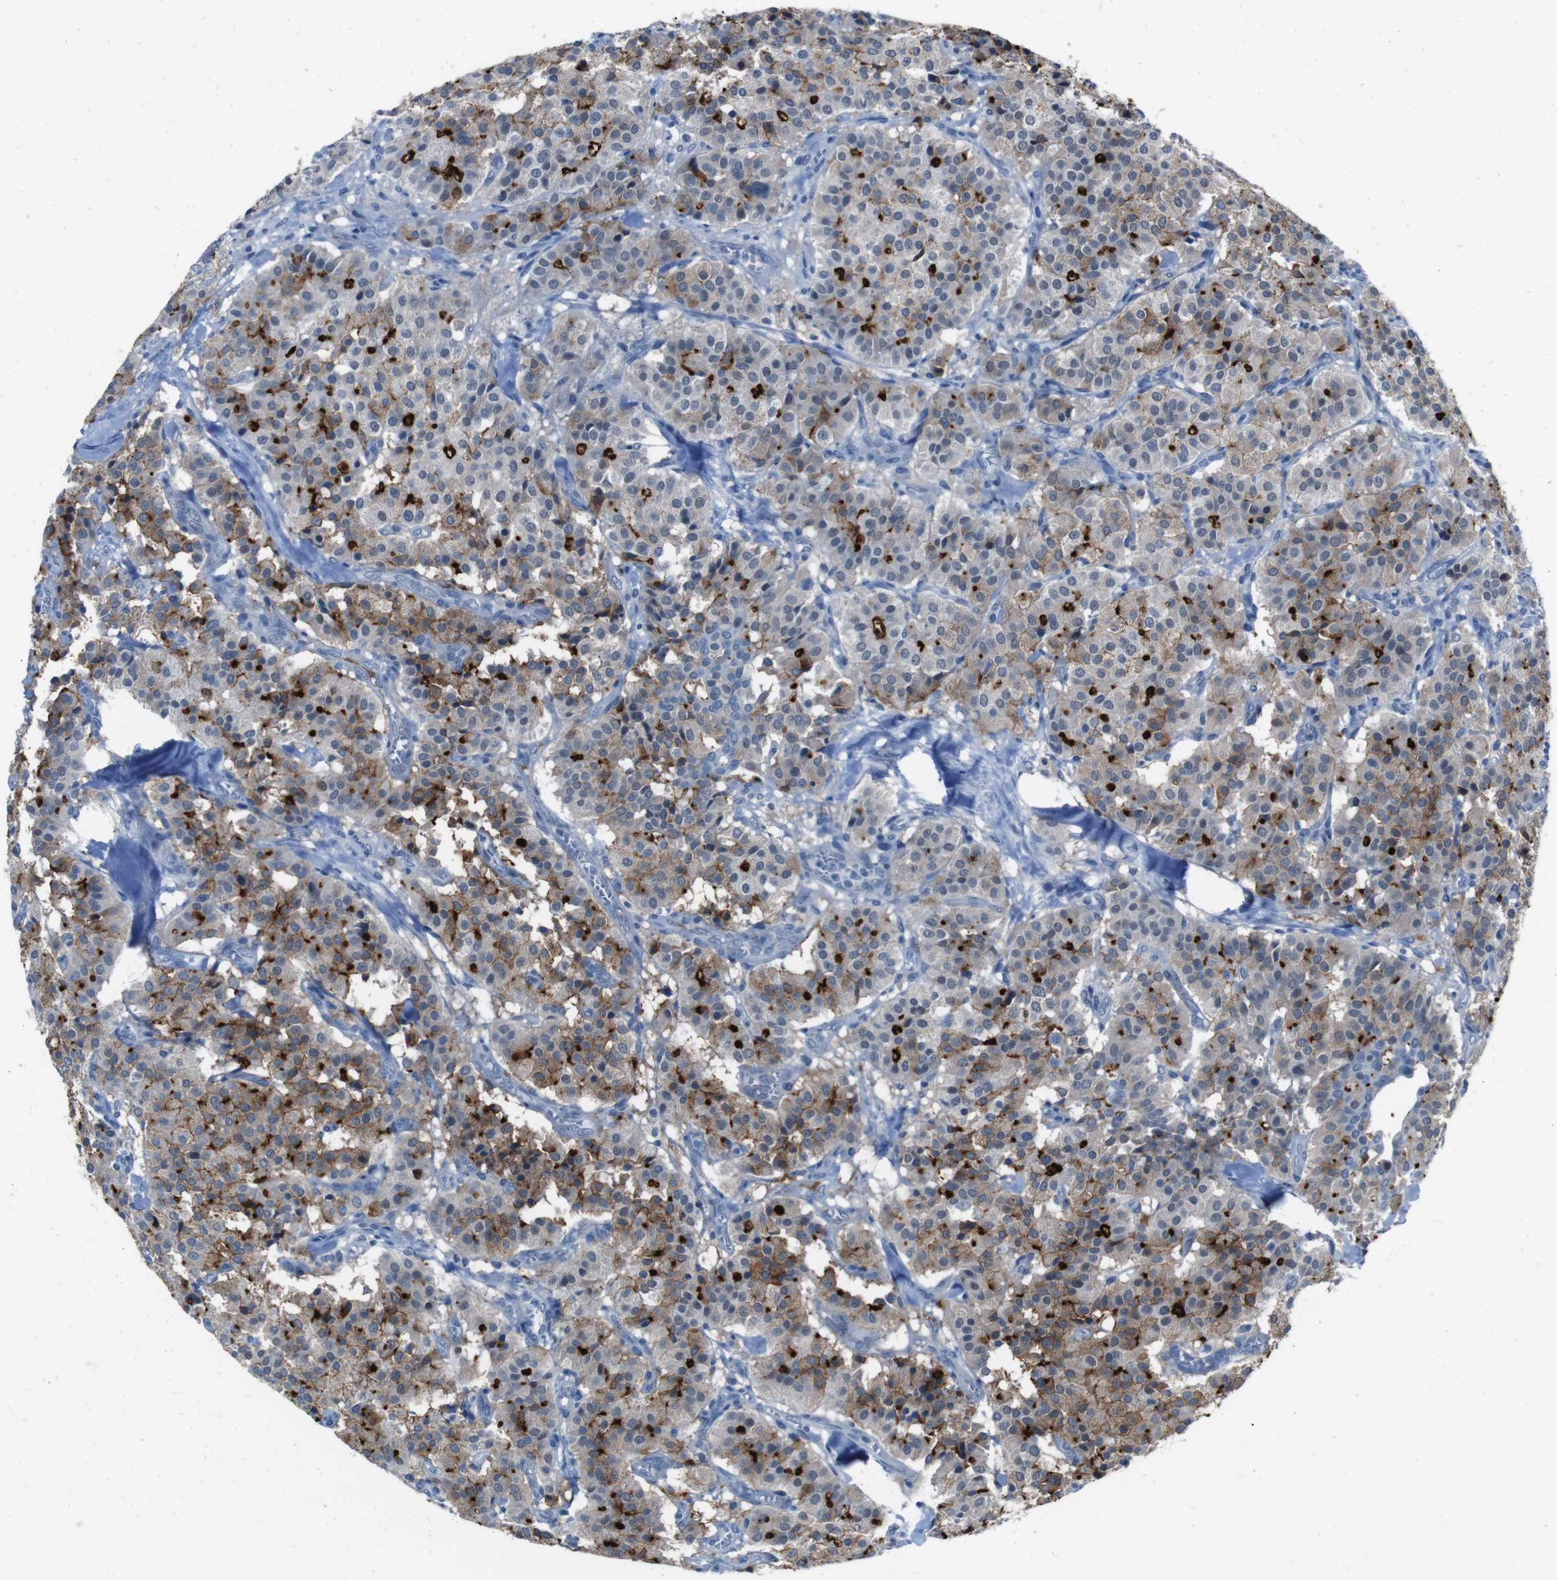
{"staining": {"intensity": "strong", "quantity": "25%-75%", "location": "cytoplasmic/membranous"}, "tissue": "carcinoid", "cell_type": "Tumor cells", "image_type": "cancer", "snomed": [{"axis": "morphology", "description": "Carcinoid, malignant, NOS"}, {"axis": "topography", "description": "Lung"}], "caption": "Immunohistochemistry (IHC) micrograph of neoplastic tissue: human carcinoid stained using immunohistochemistry exhibits high levels of strong protein expression localized specifically in the cytoplasmic/membranous of tumor cells, appearing as a cytoplasmic/membranous brown color.", "gene": "CDHR2", "patient": {"sex": "male", "age": 30}}